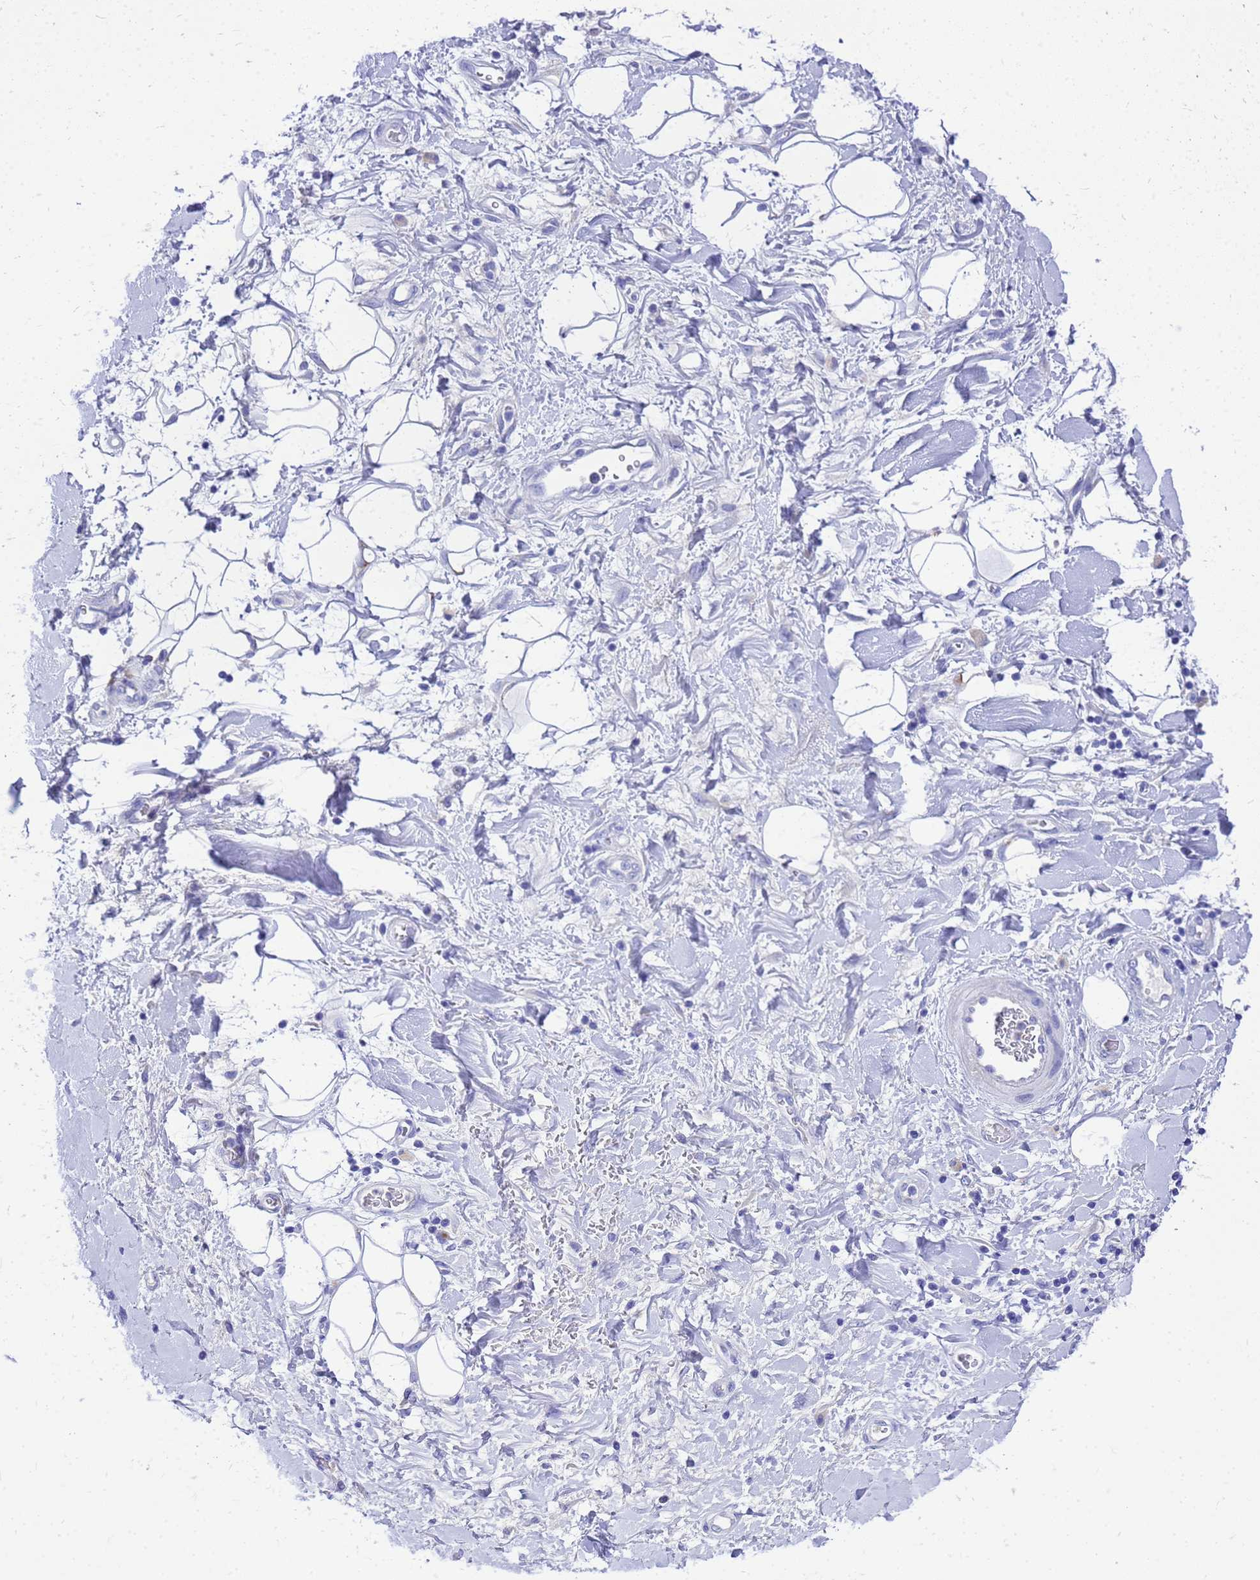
{"staining": {"intensity": "negative", "quantity": "none", "location": "none"}, "tissue": "adipose tissue", "cell_type": "Adipocytes", "image_type": "normal", "snomed": [{"axis": "morphology", "description": "Normal tissue, NOS"}, {"axis": "morphology", "description": "Adenocarcinoma, NOS"}, {"axis": "topography", "description": "Pancreas"}, {"axis": "topography", "description": "Peripheral nerve tissue"}], "caption": "A micrograph of adipose tissue stained for a protein reveals no brown staining in adipocytes.", "gene": "OR52E2", "patient": {"sex": "male", "age": 59}}